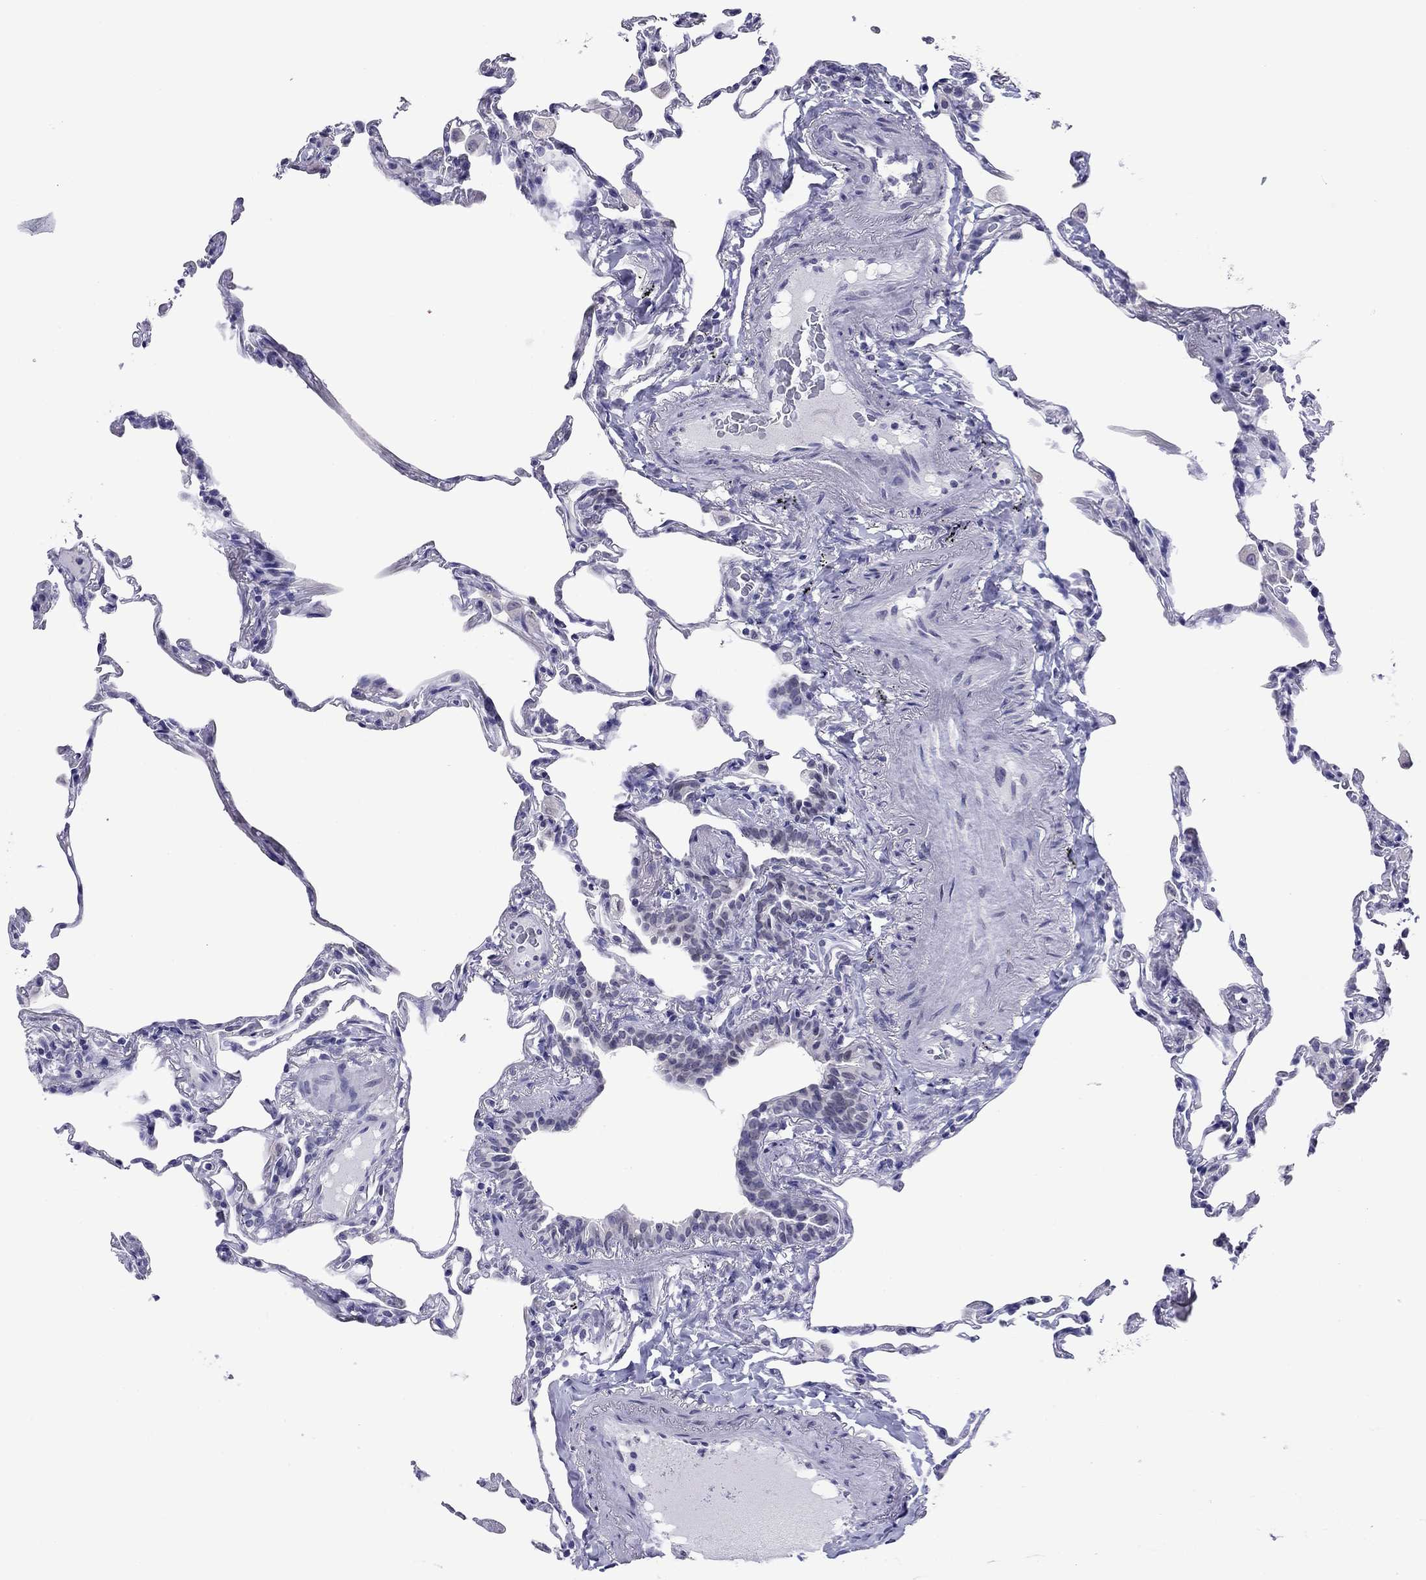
{"staining": {"intensity": "negative", "quantity": "none", "location": "none"}, "tissue": "lung", "cell_type": "Alveolar cells", "image_type": "normal", "snomed": [{"axis": "morphology", "description": "Normal tissue, NOS"}, {"axis": "topography", "description": "Lung"}], "caption": "A high-resolution histopathology image shows immunohistochemistry staining of unremarkable lung, which displays no significant positivity in alveolar cells. (DAB (3,3'-diaminobenzidine) immunohistochemistry with hematoxylin counter stain).", "gene": "ARMC12", "patient": {"sex": "female", "age": 57}}